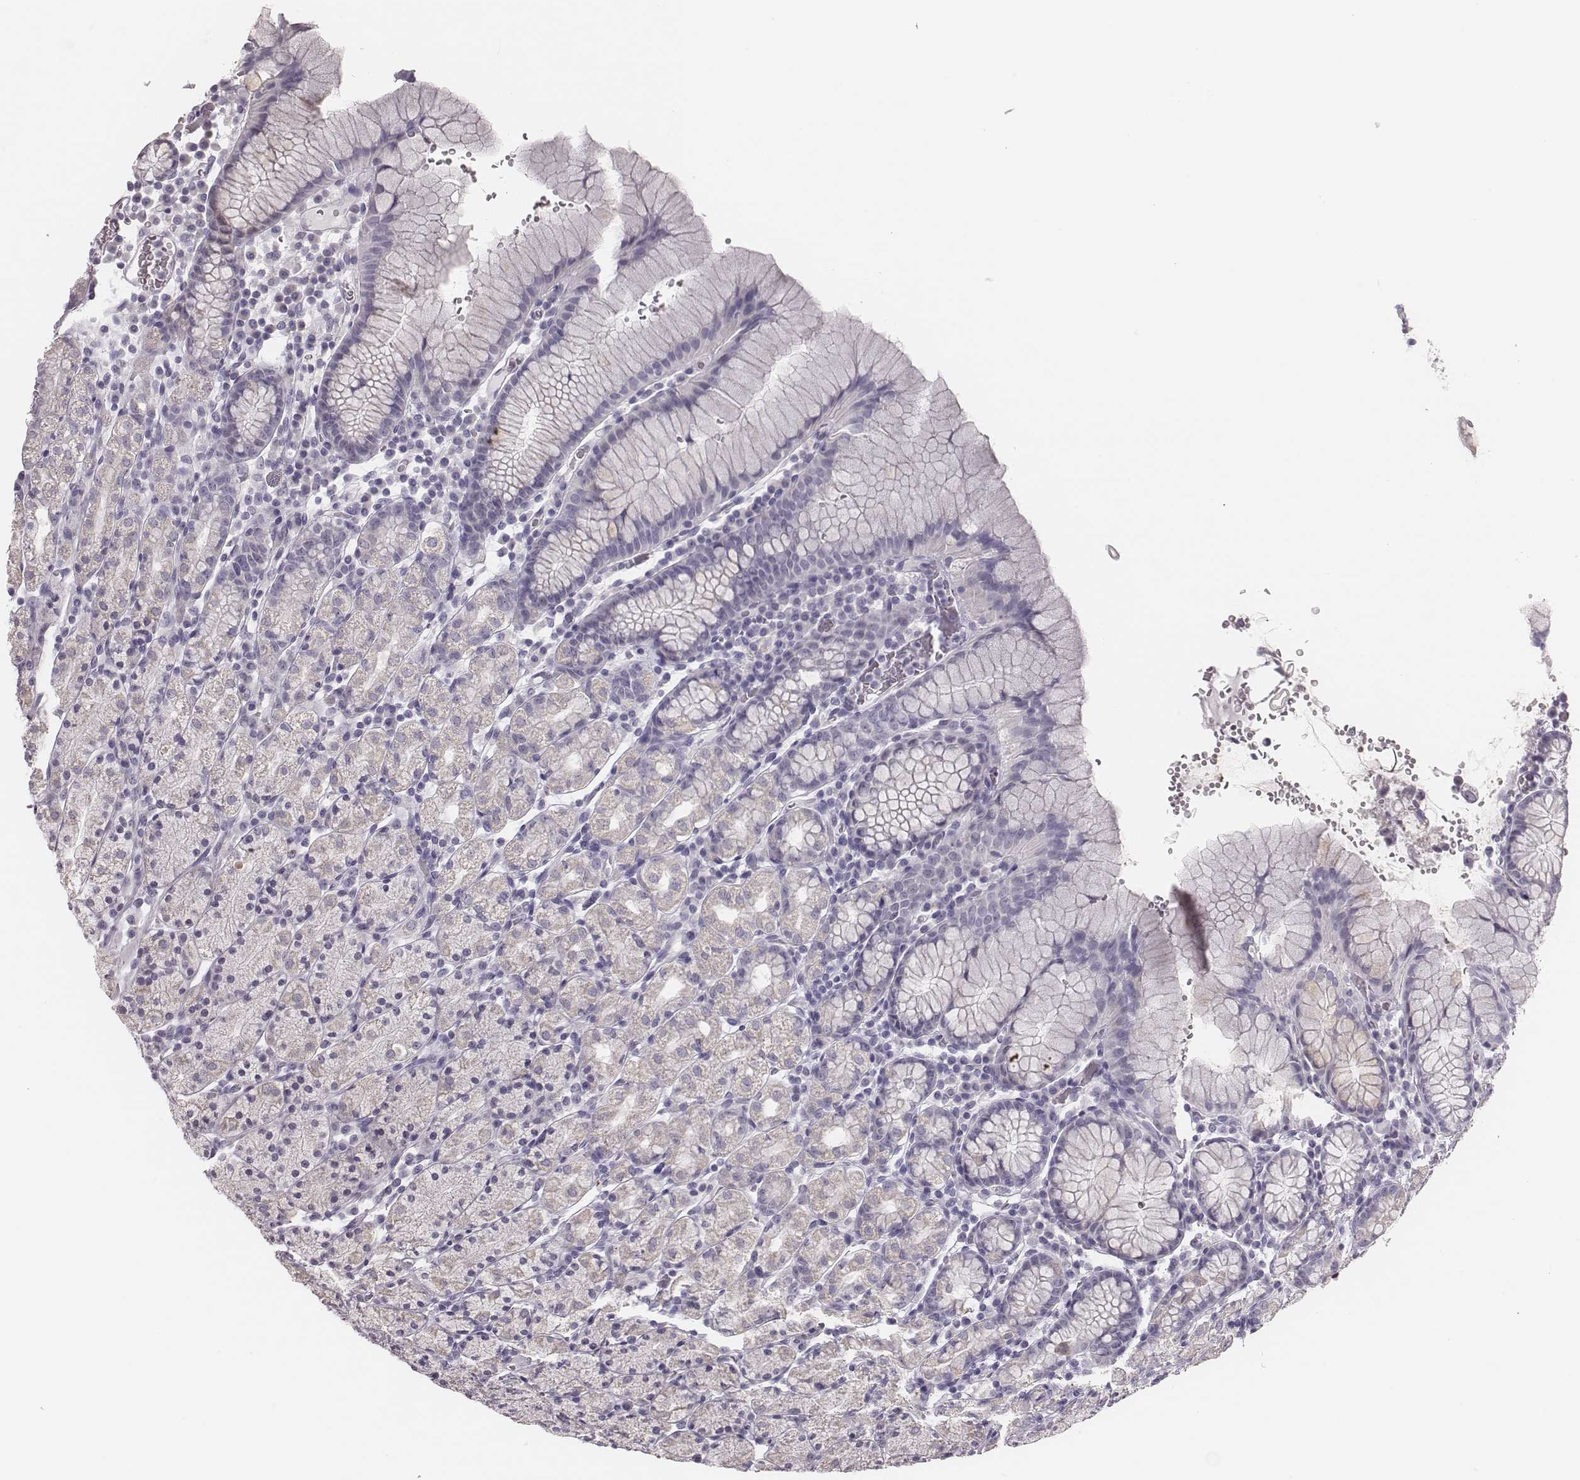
{"staining": {"intensity": "negative", "quantity": "none", "location": "none"}, "tissue": "stomach", "cell_type": "Glandular cells", "image_type": "normal", "snomed": [{"axis": "morphology", "description": "Normal tissue, NOS"}, {"axis": "topography", "description": "Stomach, upper"}, {"axis": "topography", "description": "Stomach"}], "caption": "The immunohistochemistry micrograph has no significant staining in glandular cells of stomach.", "gene": "ADGRF4", "patient": {"sex": "male", "age": 62}}